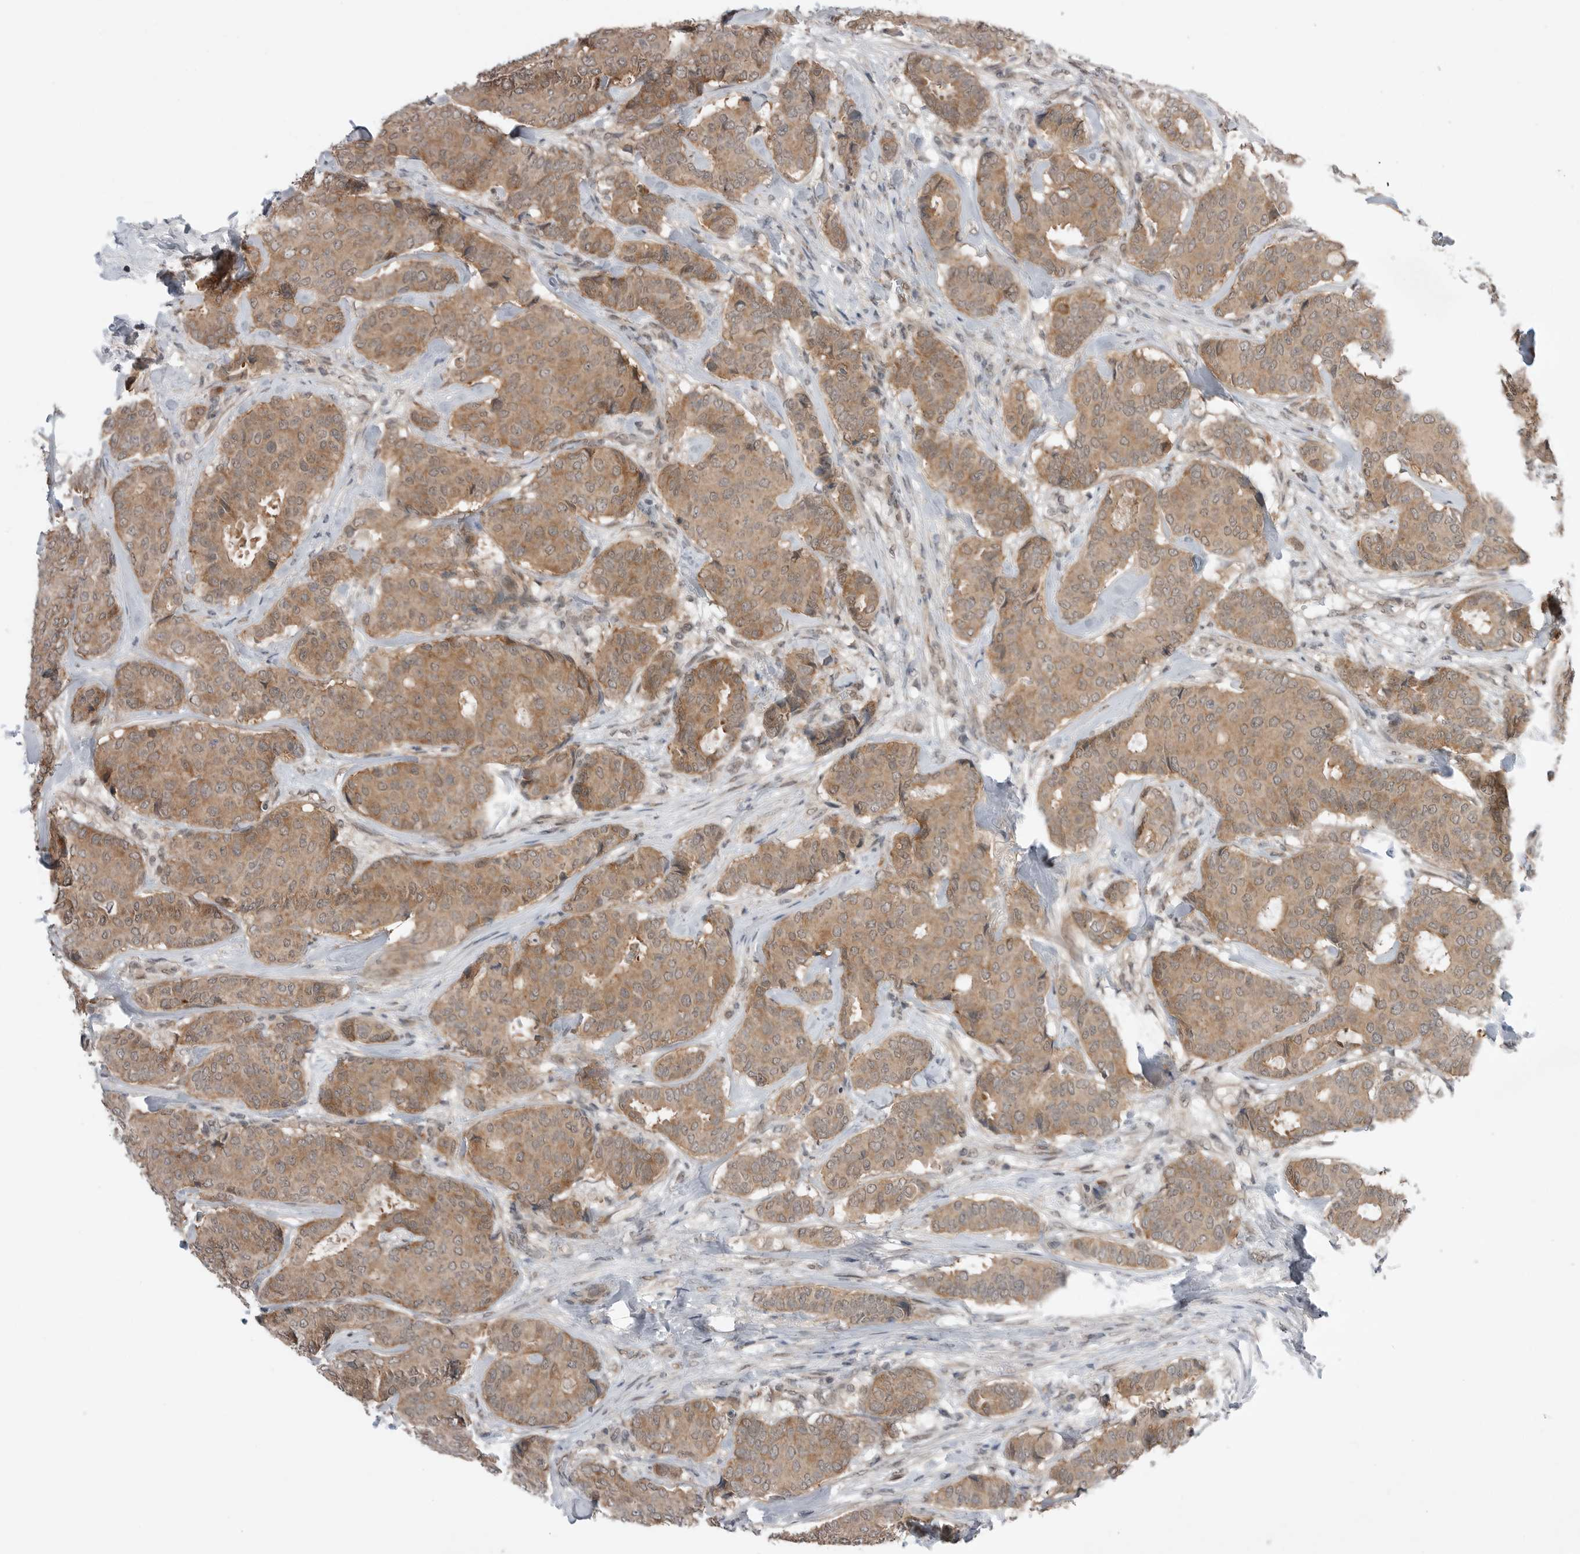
{"staining": {"intensity": "weak", "quantity": ">75%", "location": "cytoplasmic/membranous"}, "tissue": "breast cancer", "cell_type": "Tumor cells", "image_type": "cancer", "snomed": [{"axis": "morphology", "description": "Duct carcinoma"}, {"axis": "topography", "description": "Breast"}], "caption": "The photomicrograph displays staining of breast cancer (invasive ductal carcinoma), revealing weak cytoplasmic/membranous protein expression (brown color) within tumor cells. (IHC, brightfield microscopy, high magnification).", "gene": "NTAQ1", "patient": {"sex": "female", "age": 75}}